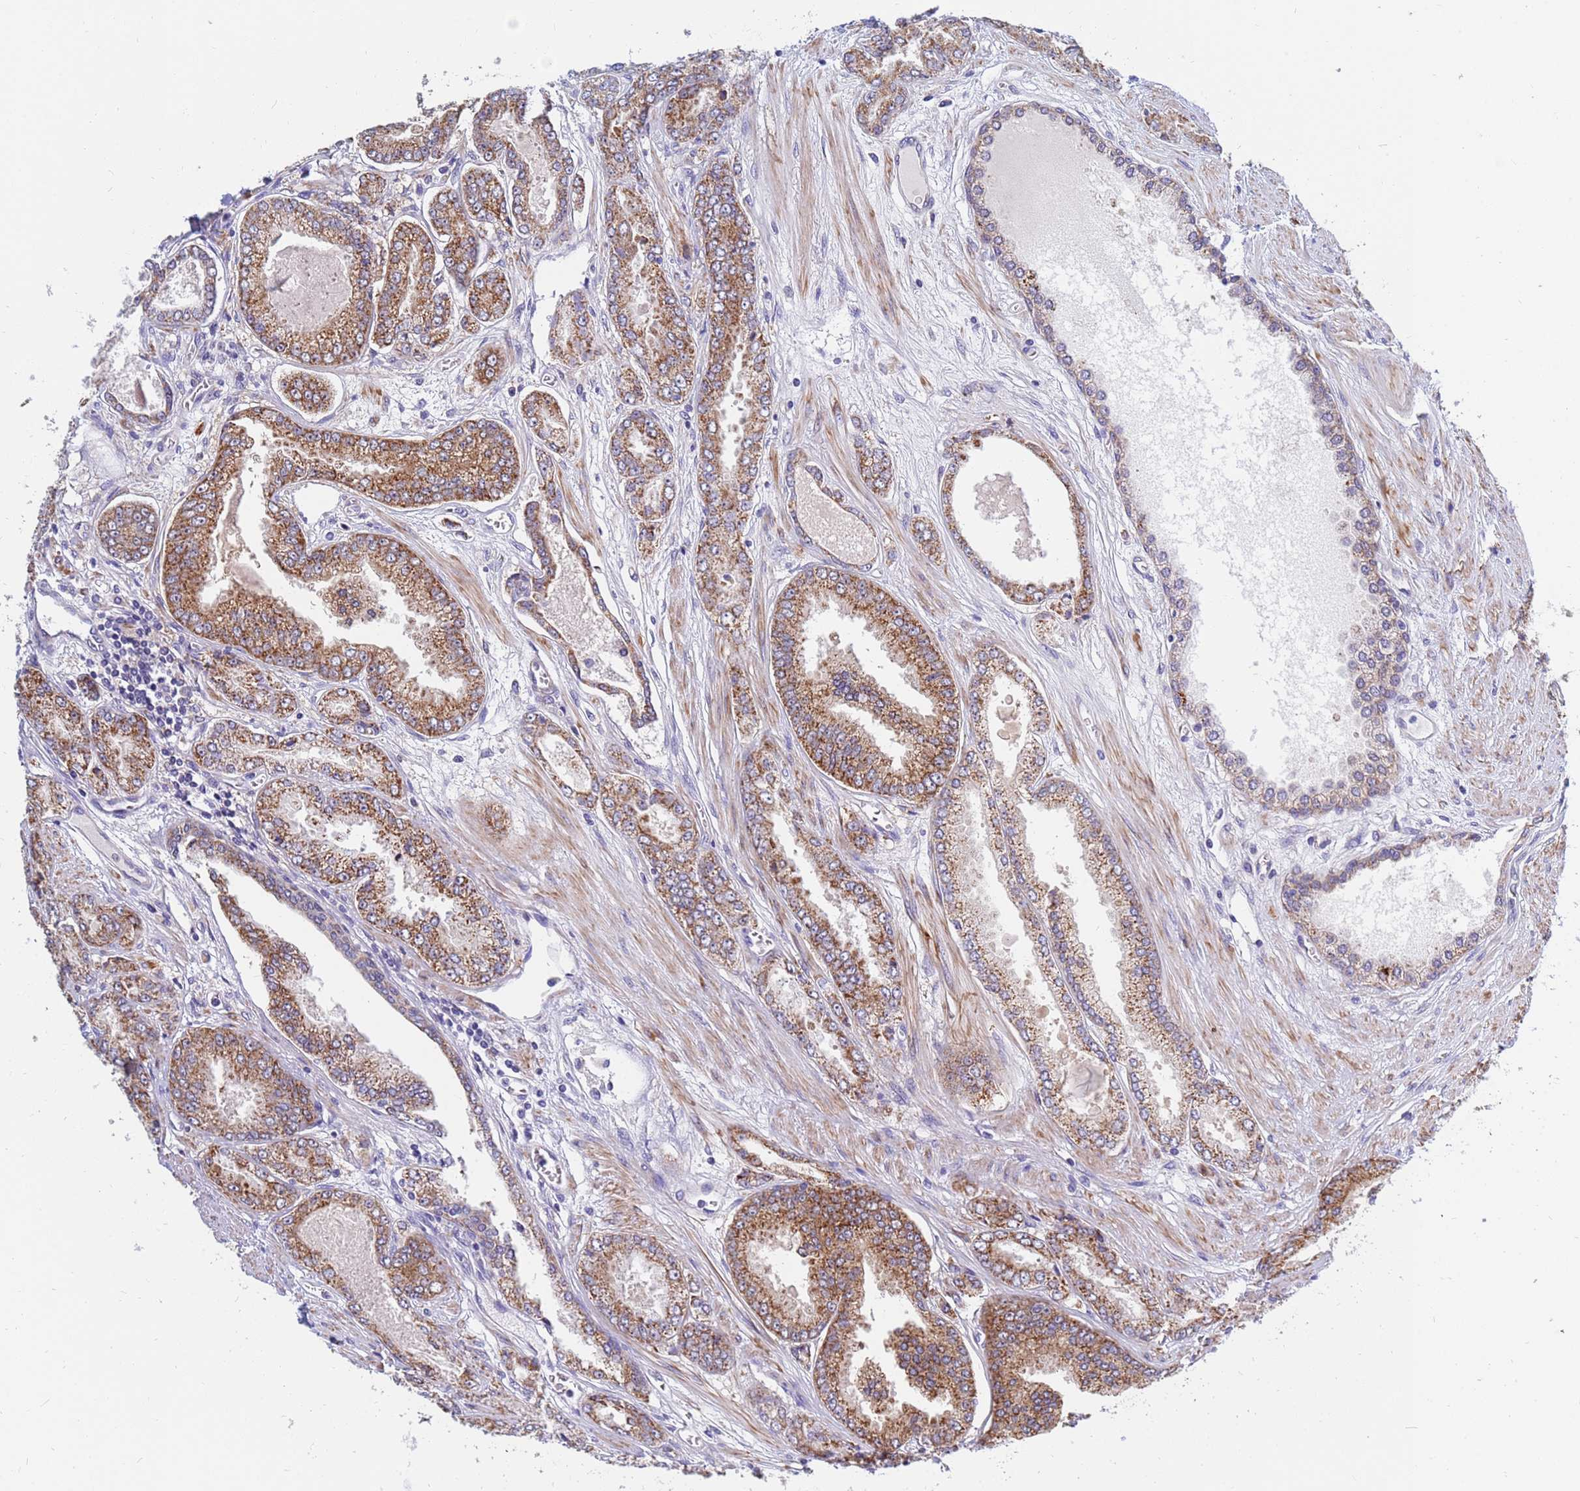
{"staining": {"intensity": "moderate", "quantity": ">75%", "location": "cytoplasmic/membranous"}, "tissue": "prostate cancer", "cell_type": "Tumor cells", "image_type": "cancer", "snomed": [{"axis": "morphology", "description": "Adenocarcinoma, High grade"}, {"axis": "topography", "description": "Prostate"}], "caption": "Moderate cytoplasmic/membranous expression is present in approximately >75% of tumor cells in adenocarcinoma (high-grade) (prostate).", "gene": "SDR39U1", "patient": {"sex": "male", "age": 74}}